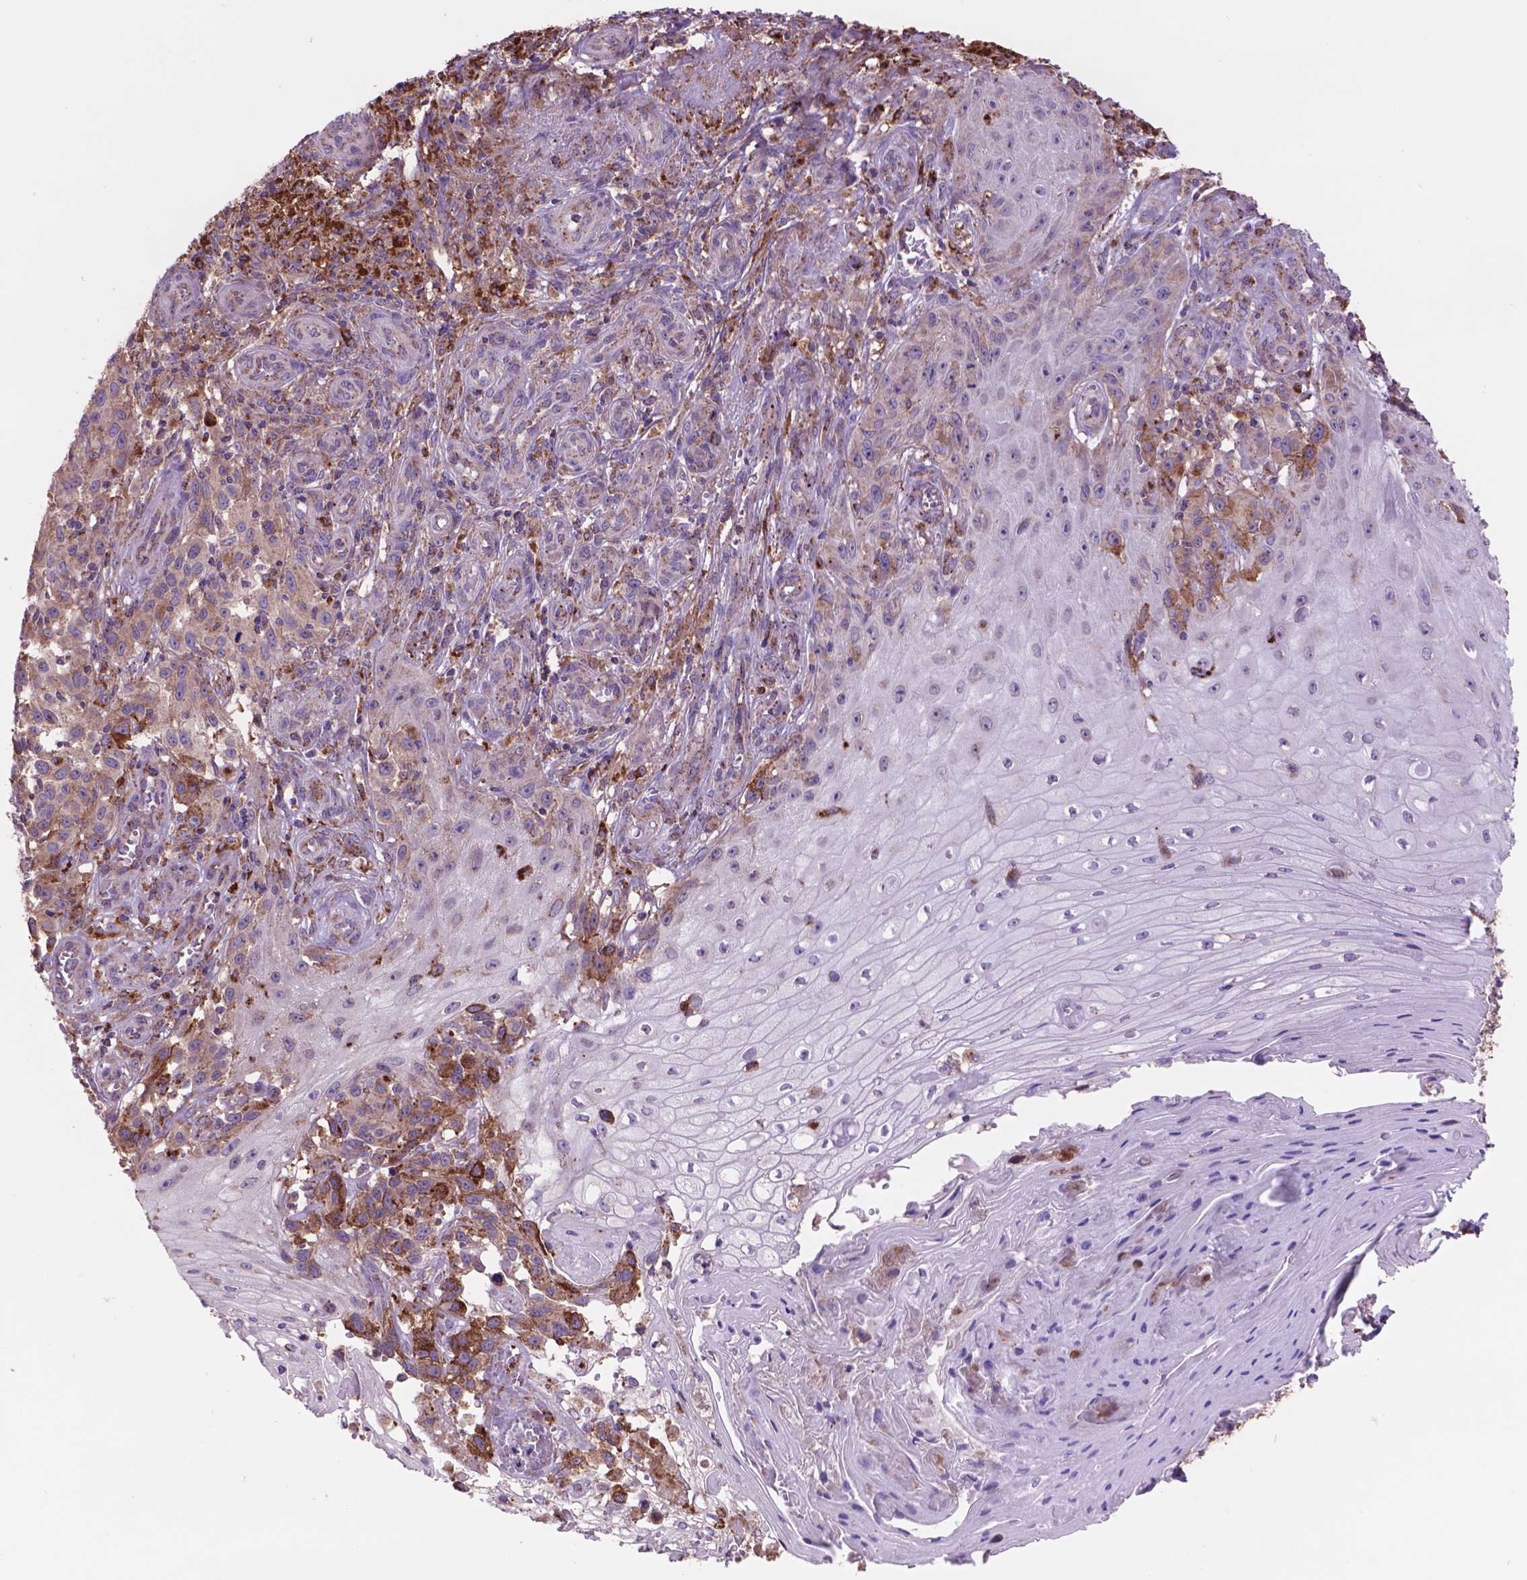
{"staining": {"intensity": "moderate", "quantity": ">75%", "location": "cytoplasmic/membranous"}, "tissue": "melanoma", "cell_type": "Tumor cells", "image_type": "cancer", "snomed": [{"axis": "morphology", "description": "Malignant melanoma, NOS"}, {"axis": "topography", "description": "Skin"}], "caption": "Tumor cells exhibit moderate cytoplasmic/membranous positivity in approximately >75% of cells in melanoma. (DAB IHC with brightfield microscopy, high magnification).", "gene": "GLB1", "patient": {"sex": "female", "age": 53}}